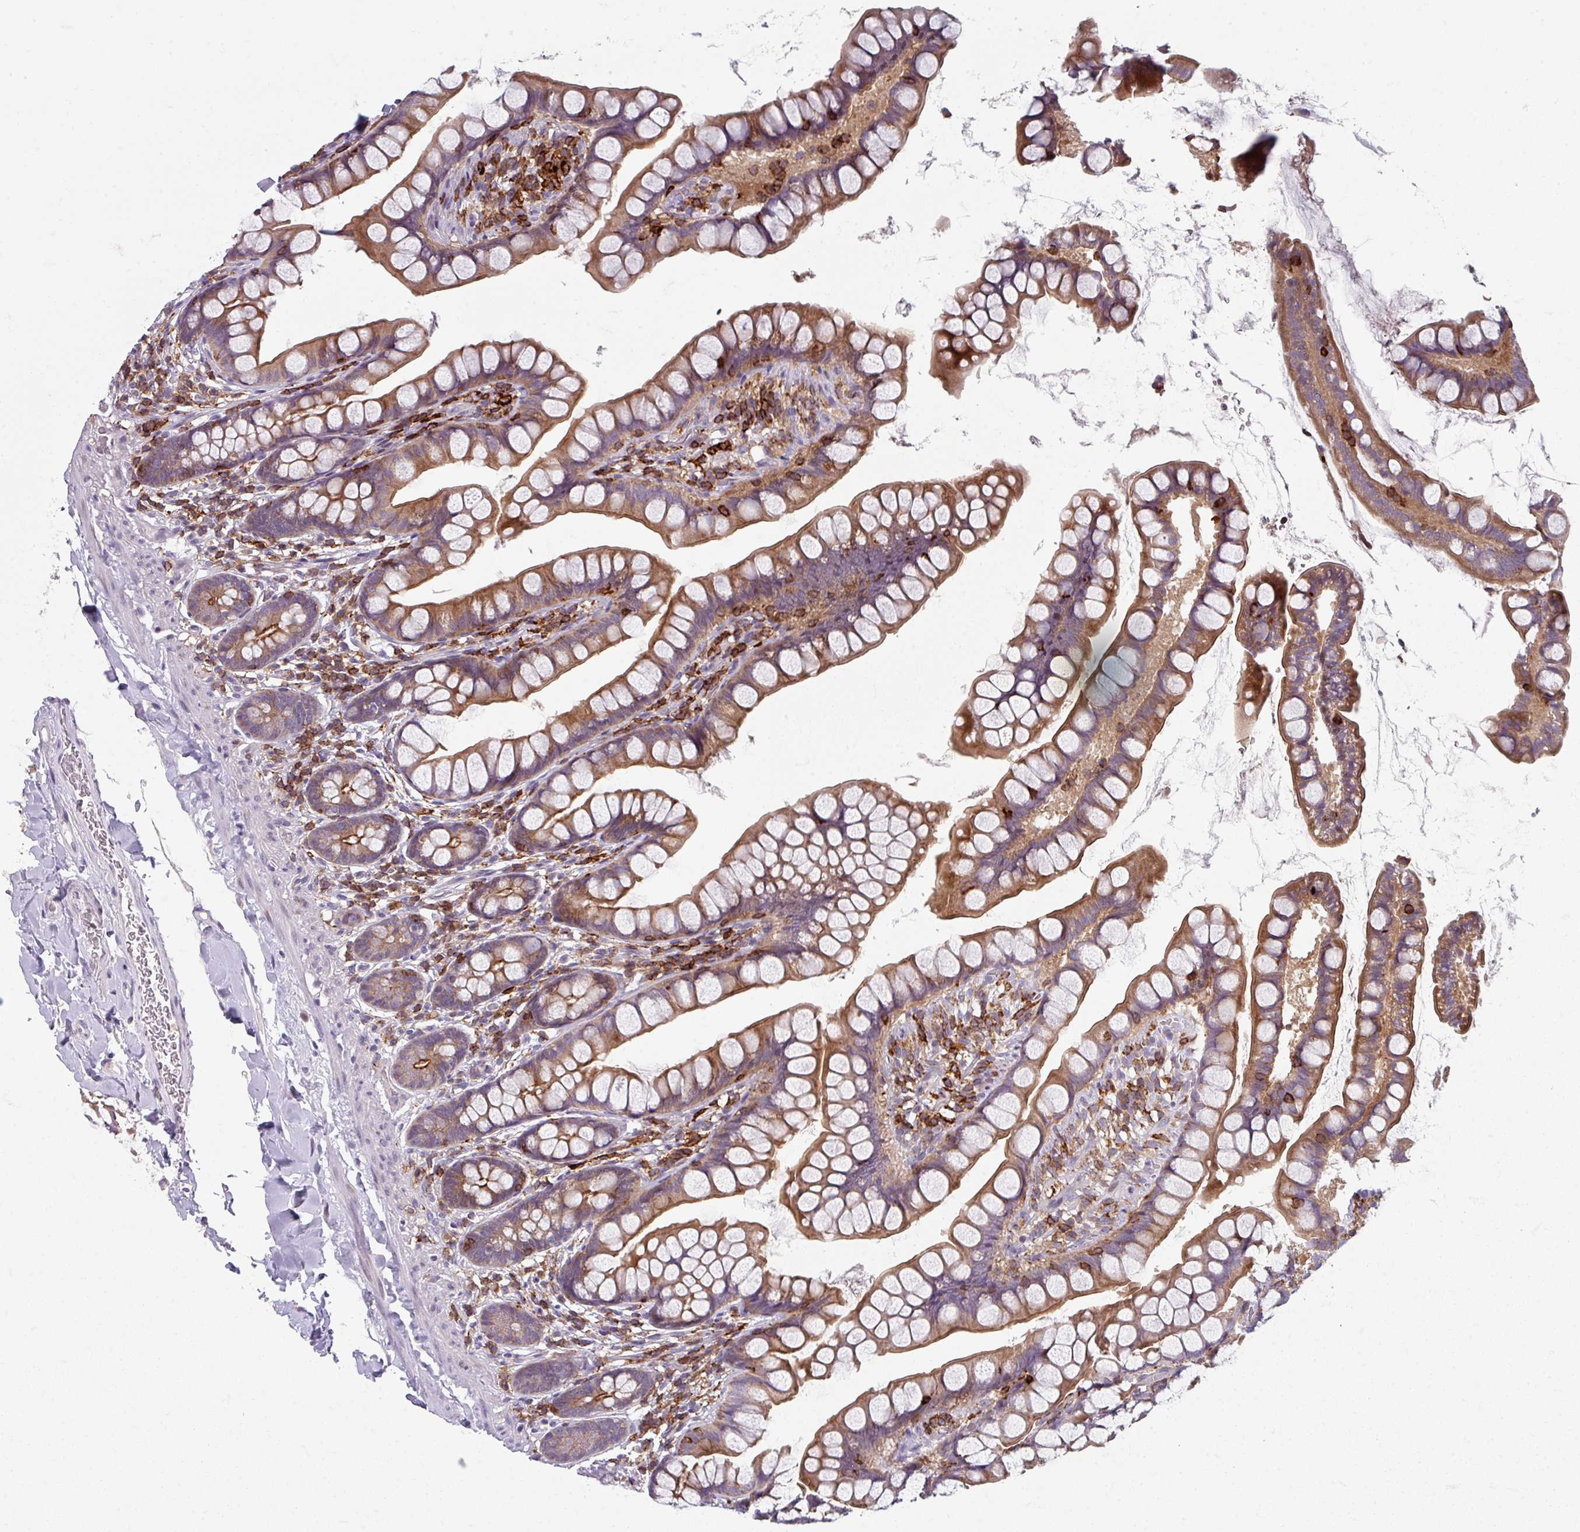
{"staining": {"intensity": "moderate", "quantity": ">75%", "location": "cytoplasmic/membranous"}, "tissue": "small intestine", "cell_type": "Glandular cells", "image_type": "normal", "snomed": [{"axis": "morphology", "description": "Normal tissue, NOS"}, {"axis": "topography", "description": "Small intestine"}], "caption": "The micrograph exhibits immunohistochemical staining of normal small intestine. There is moderate cytoplasmic/membranous positivity is present in about >75% of glandular cells. (DAB IHC, brown staining for protein, blue staining for nuclei).", "gene": "NEDD9", "patient": {"sex": "male", "age": 70}}